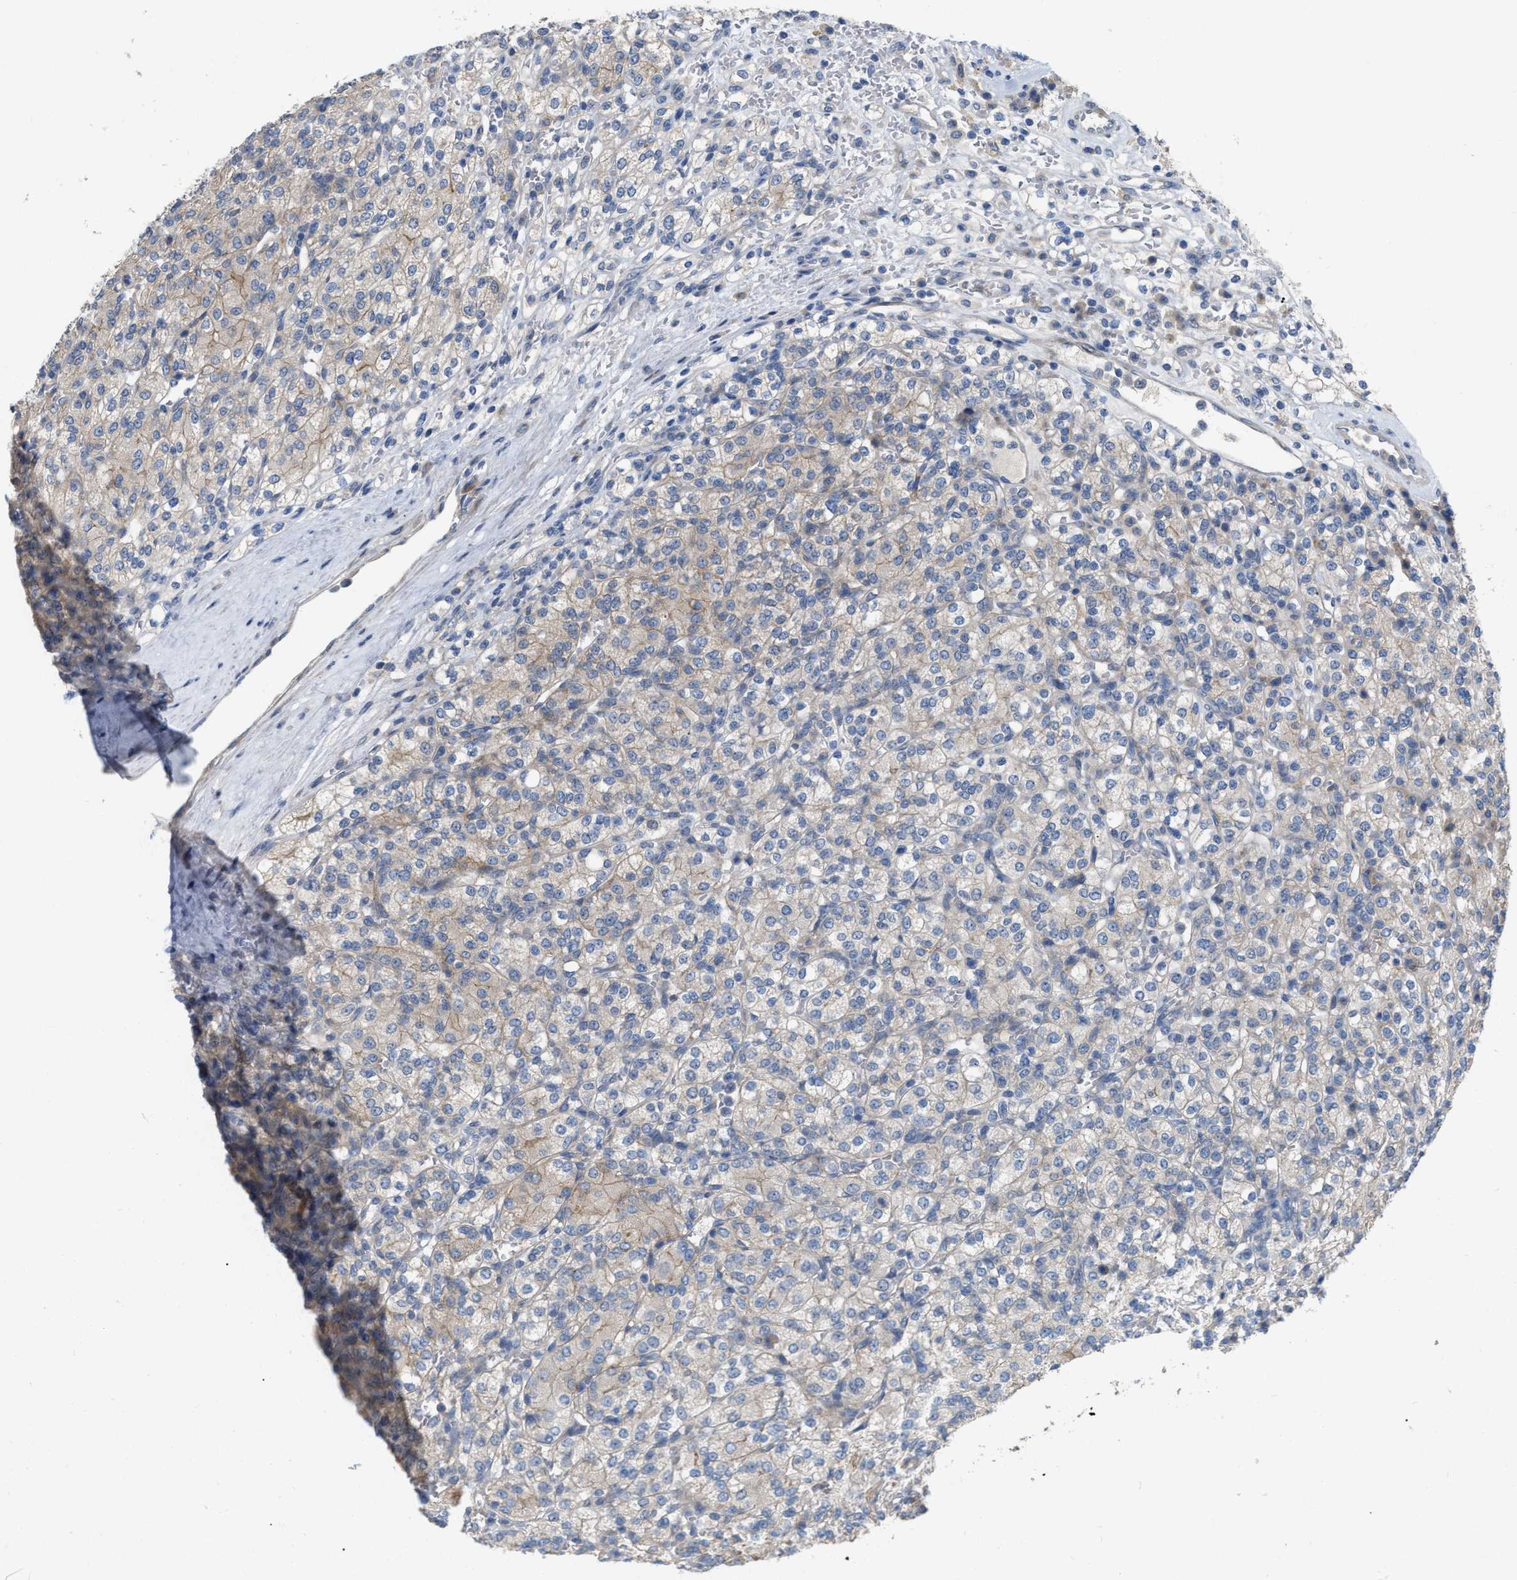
{"staining": {"intensity": "weak", "quantity": "<25%", "location": "cytoplasmic/membranous"}, "tissue": "renal cancer", "cell_type": "Tumor cells", "image_type": "cancer", "snomed": [{"axis": "morphology", "description": "Adenocarcinoma, NOS"}, {"axis": "topography", "description": "Kidney"}], "caption": "An IHC photomicrograph of renal cancer (adenocarcinoma) is shown. There is no staining in tumor cells of renal cancer (adenocarcinoma). (Brightfield microscopy of DAB (3,3'-diaminobenzidine) immunohistochemistry at high magnification).", "gene": "DHX58", "patient": {"sex": "male", "age": 77}}